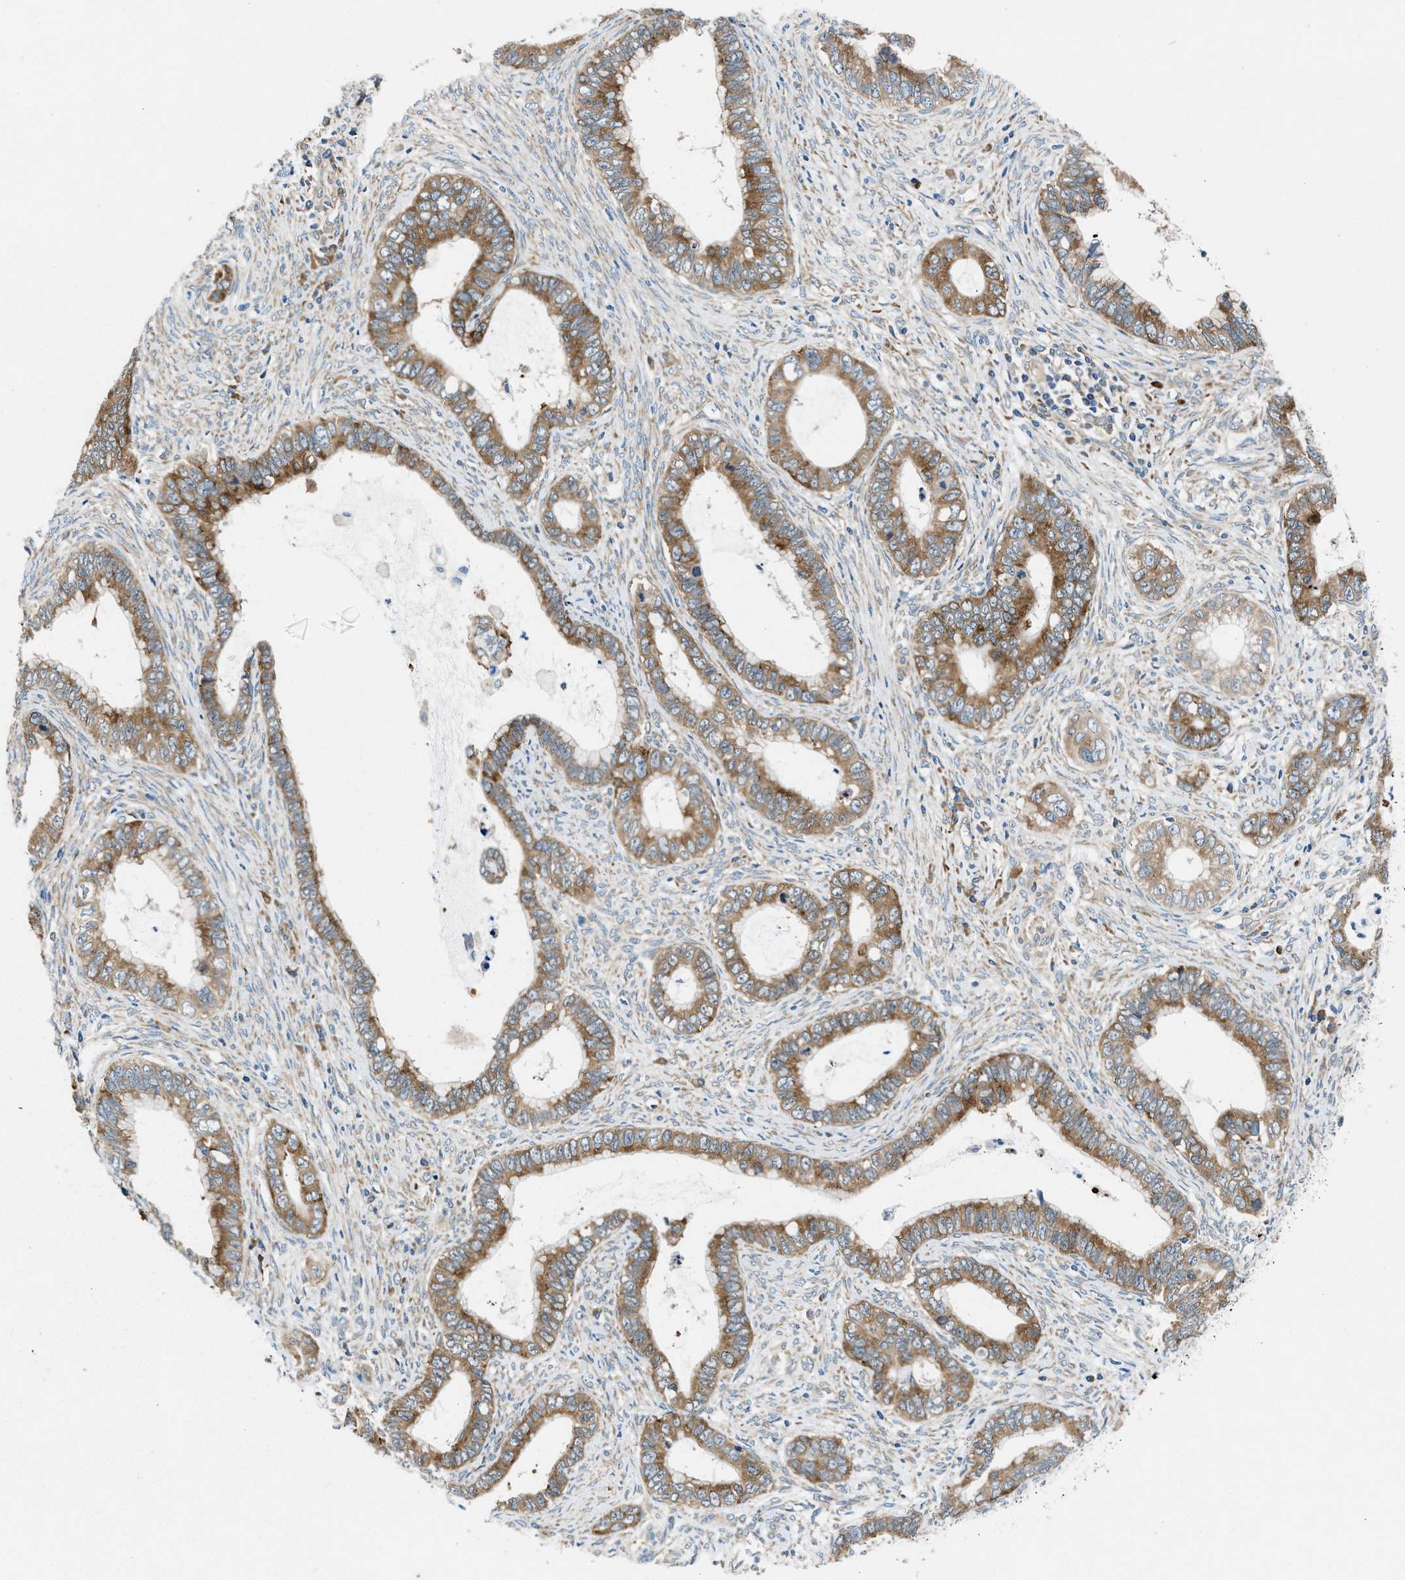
{"staining": {"intensity": "moderate", "quantity": ">75%", "location": "cytoplasmic/membranous"}, "tissue": "cervical cancer", "cell_type": "Tumor cells", "image_type": "cancer", "snomed": [{"axis": "morphology", "description": "Adenocarcinoma, NOS"}, {"axis": "topography", "description": "Cervix"}], "caption": "An IHC photomicrograph of tumor tissue is shown. Protein staining in brown shows moderate cytoplasmic/membranous positivity in adenocarcinoma (cervical) within tumor cells. The protein is stained brown, and the nuclei are stained in blue (DAB (3,3'-diaminobenzidine) IHC with brightfield microscopy, high magnification).", "gene": "PA2G4", "patient": {"sex": "female", "age": 44}}